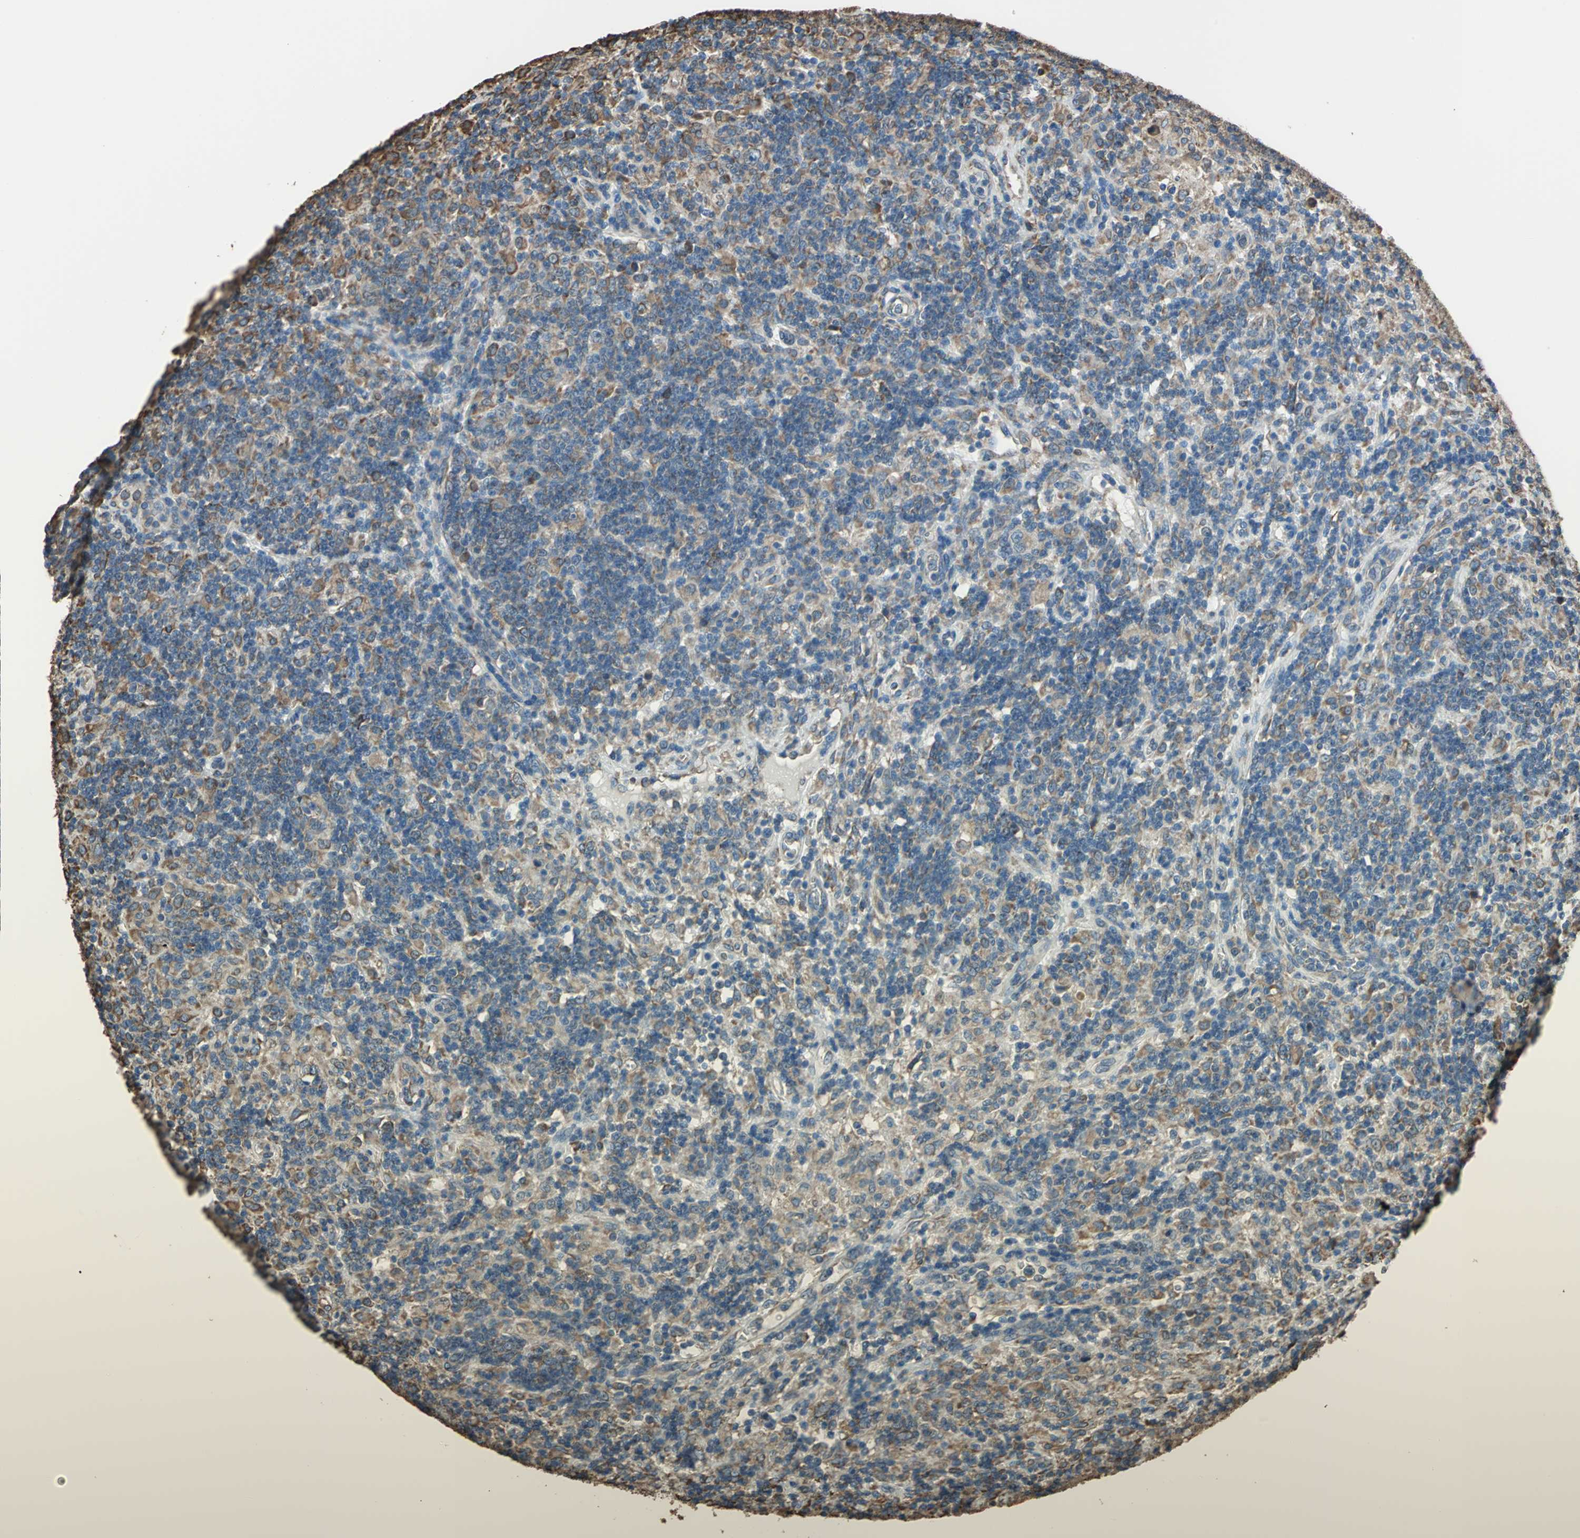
{"staining": {"intensity": "moderate", "quantity": ">75%", "location": "cytoplasmic/membranous"}, "tissue": "lymphoma", "cell_type": "Tumor cells", "image_type": "cancer", "snomed": [{"axis": "morphology", "description": "Hodgkin's disease, NOS"}, {"axis": "topography", "description": "Lymph node"}], "caption": "Approximately >75% of tumor cells in Hodgkin's disease exhibit moderate cytoplasmic/membranous protein staining as visualized by brown immunohistochemical staining.", "gene": "GPANK1", "patient": {"sex": "male", "age": 70}}